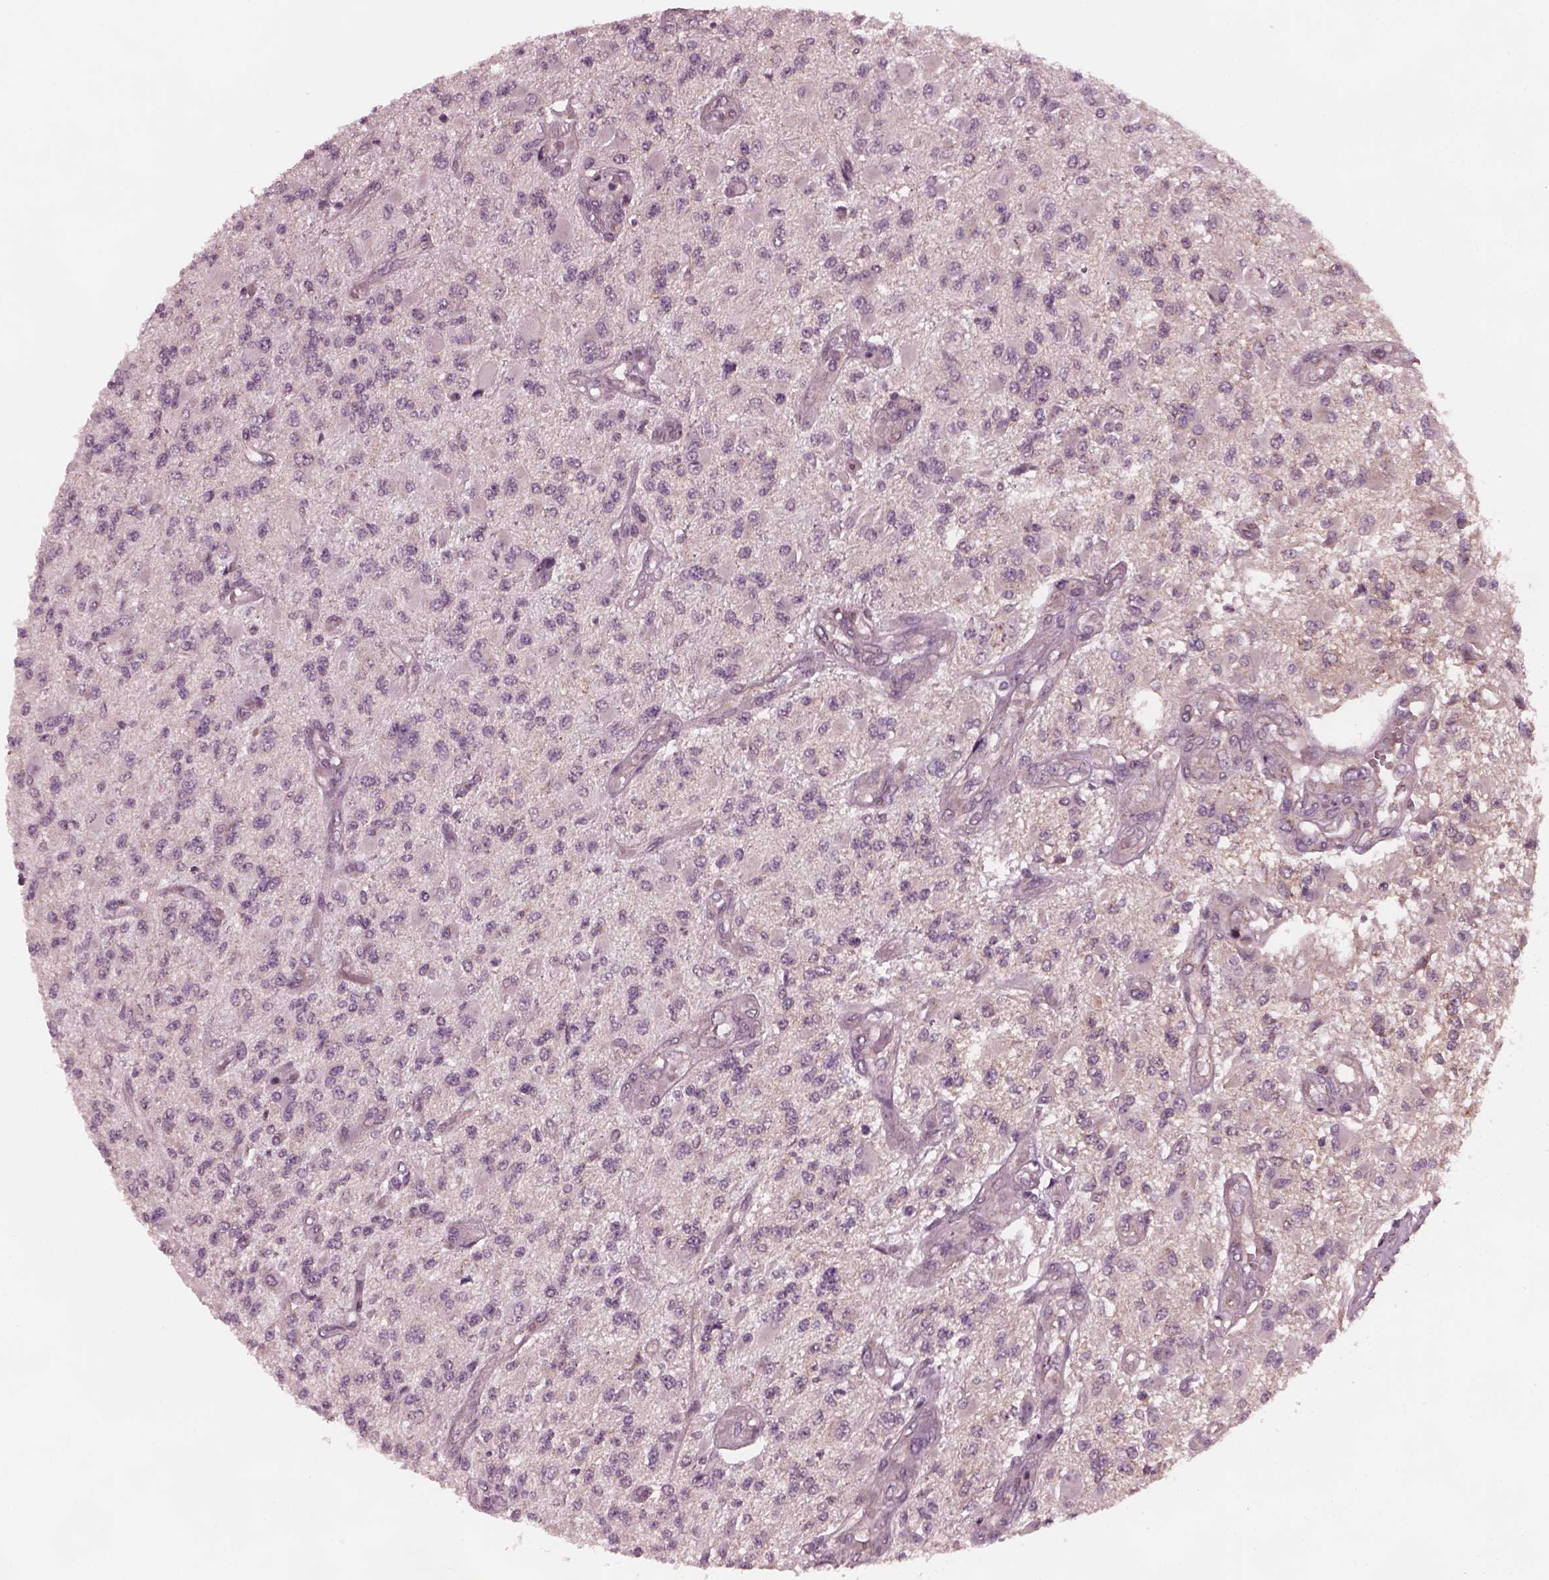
{"staining": {"intensity": "negative", "quantity": "none", "location": "none"}, "tissue": "glioma", "cell_type": "Tumor cells", "image_type": "cancer", "snomed": [{"axis": "morphology", "description": "Glioma, malignant, High grade"}, {"axis": "topography", "description": "Brain"}], "caption": "A photomicrograph of human glioma is negative for staining in tumor cells. Brightfield microscopy of immunohistochemistry stained with DAB (brown) and hematoxylin (blue), captured at high magnification.", "gene": "TUBG1", "patient": {"sex": "female", "age": 63}}